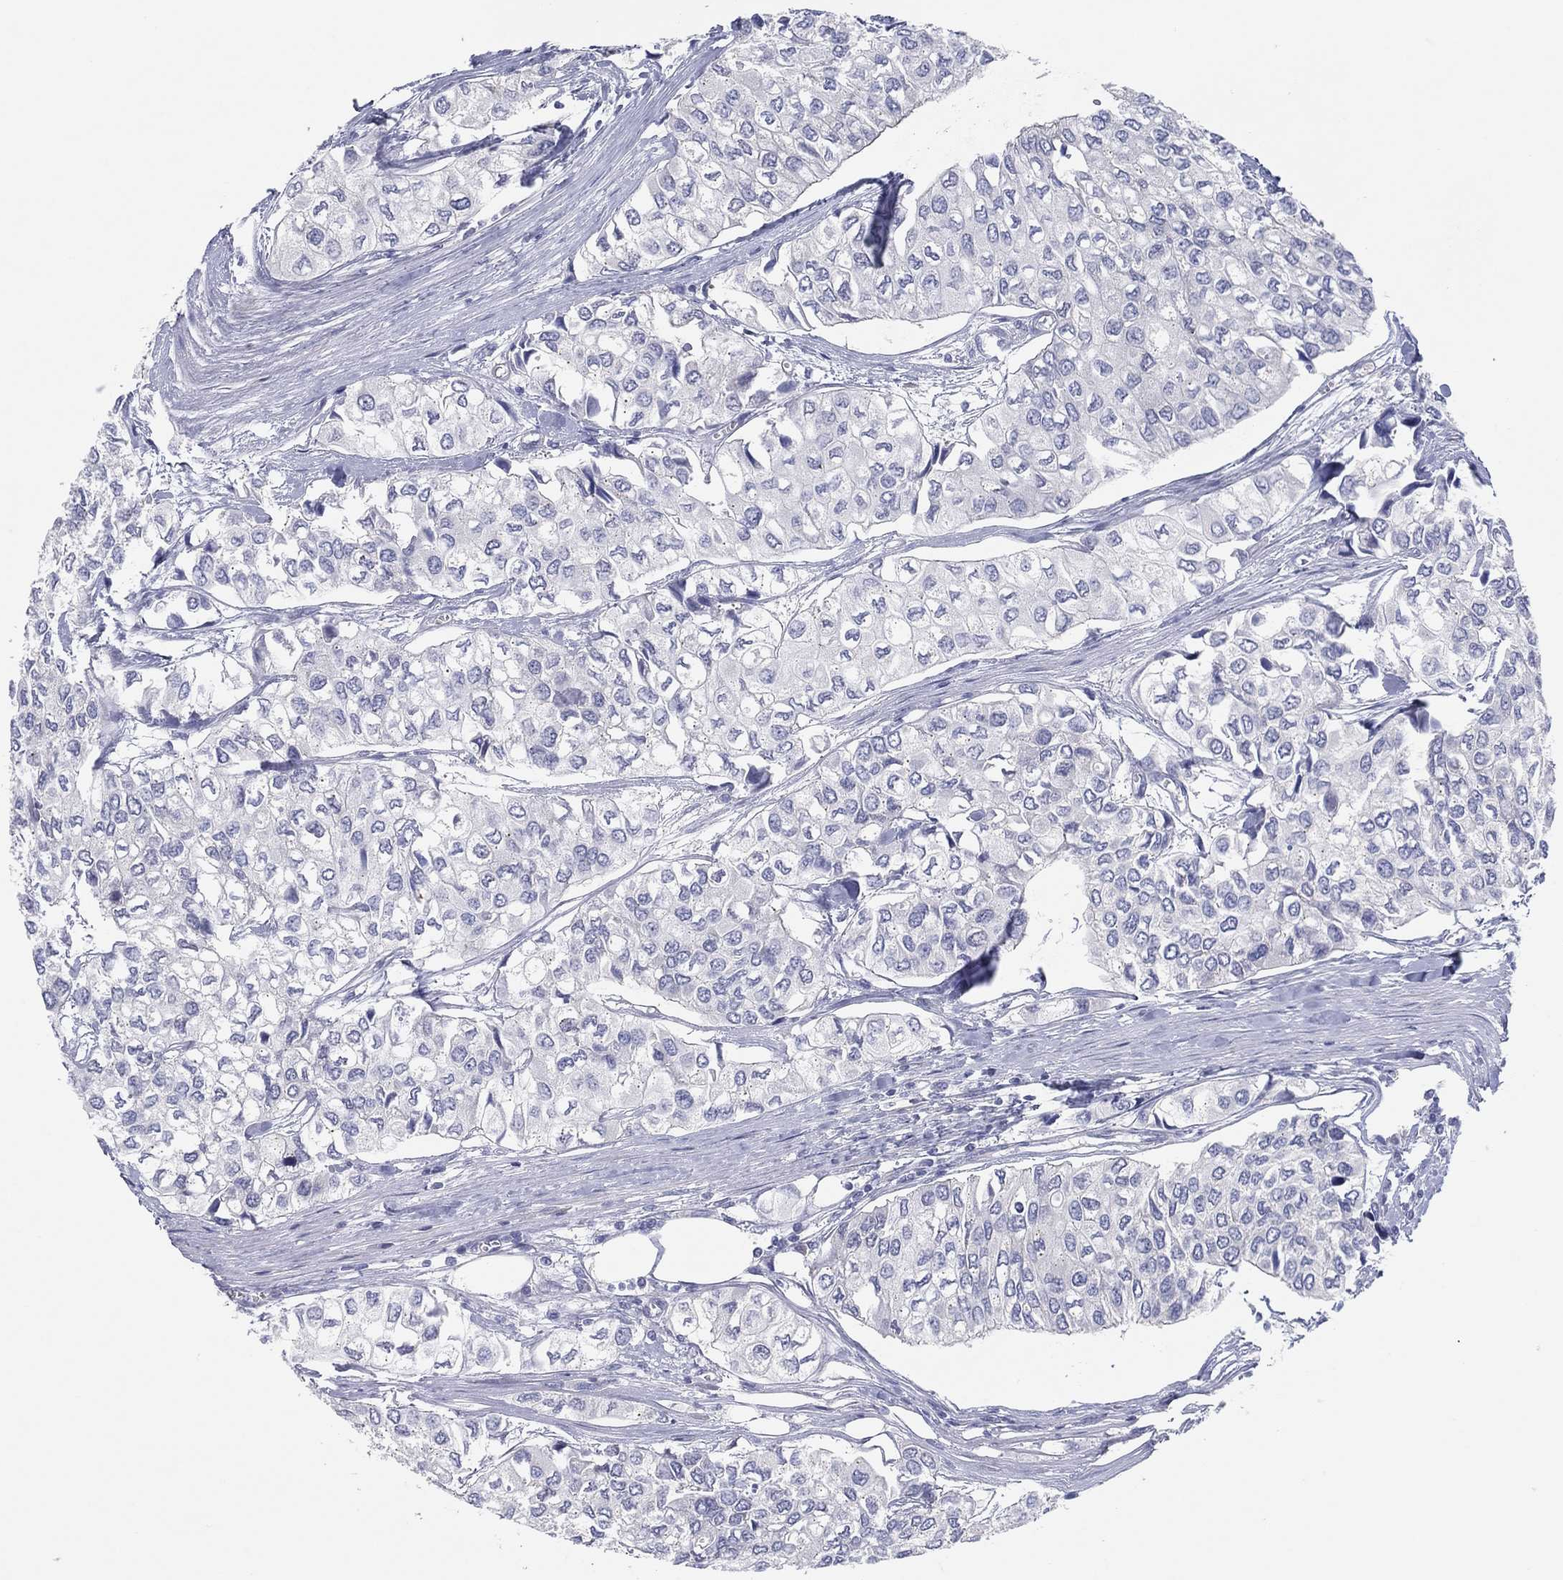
{"staining": {"intensity": "negative", "quantity": "none", "location": "none"}, "tissue": "urothelial cancer", "cell_type": "Tumor cells", "image_type": "cancer", "snomed": [{"axis": "morphology", "description": "Urothelial carcinoma, High grade"}, {"axis": "topography", "description": "Urinary bladder"}], "caption": "High power microscopy image of an IHC photomicrograph of urothelial cancer, revealing no significant expression in tumor cells. (IHC, brightfield microscopy, high magnification).", "gene": "HEATR4", "patient": {"sex": "male", "age": 73}}